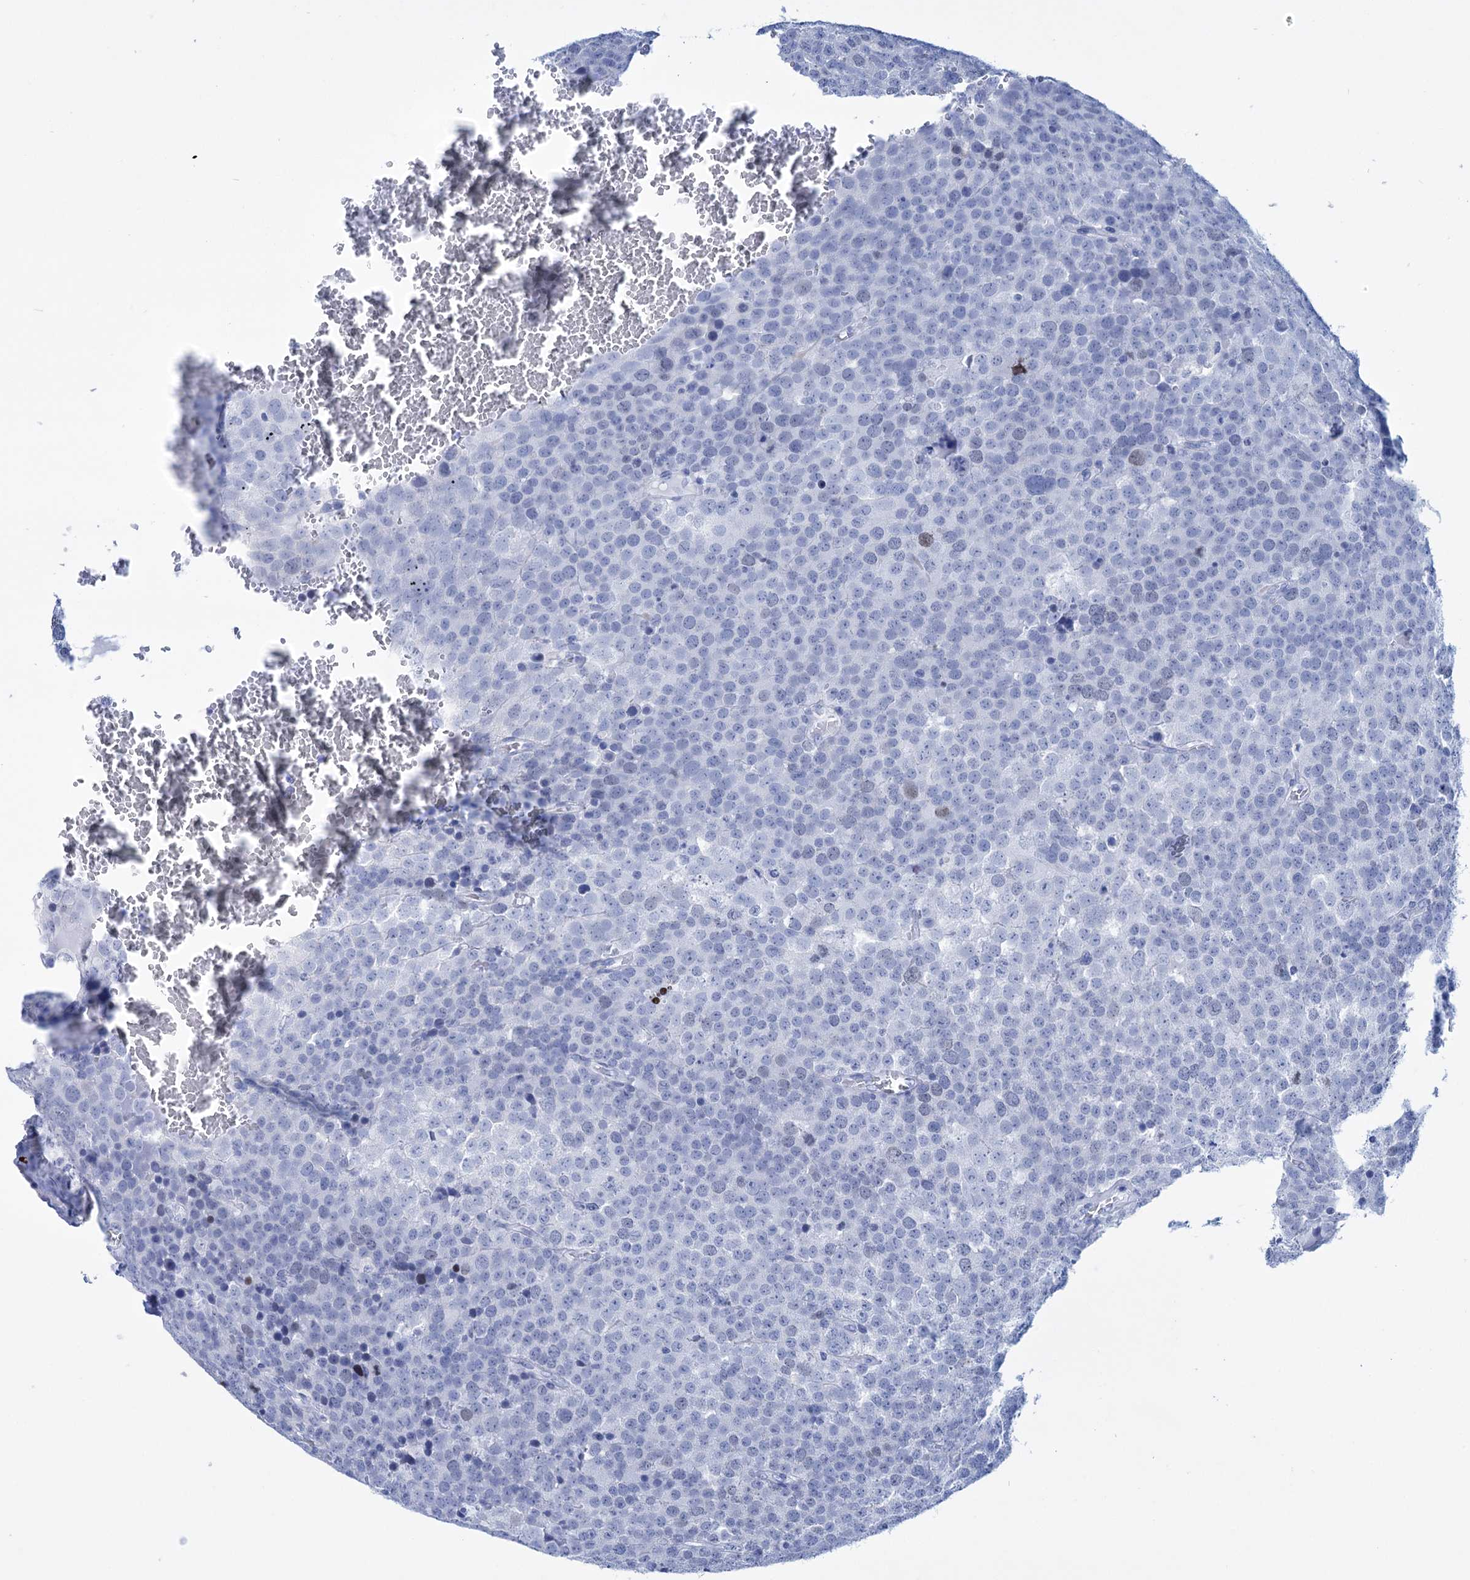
{"staining": {"intensity": "negative", "quantity": "none", "location": "none"}, "tissue": "testis cancer", "cell_type": "Tumor cells", "image_type": "cancer", "snomed": [{"axis": "morphology", "description": "Seminoma, NOS"}, {"axis": "topography", "description": "Testis"}], "caption": "Testis cancer (seminoma) was stained to show a protein in brown. There is no significant expression in tumor cells. (DAB immunohistochemistry with hematoxylin counter stain).", "gene": "FBXW12", "patient": {"sex": "male", "age": 71}}